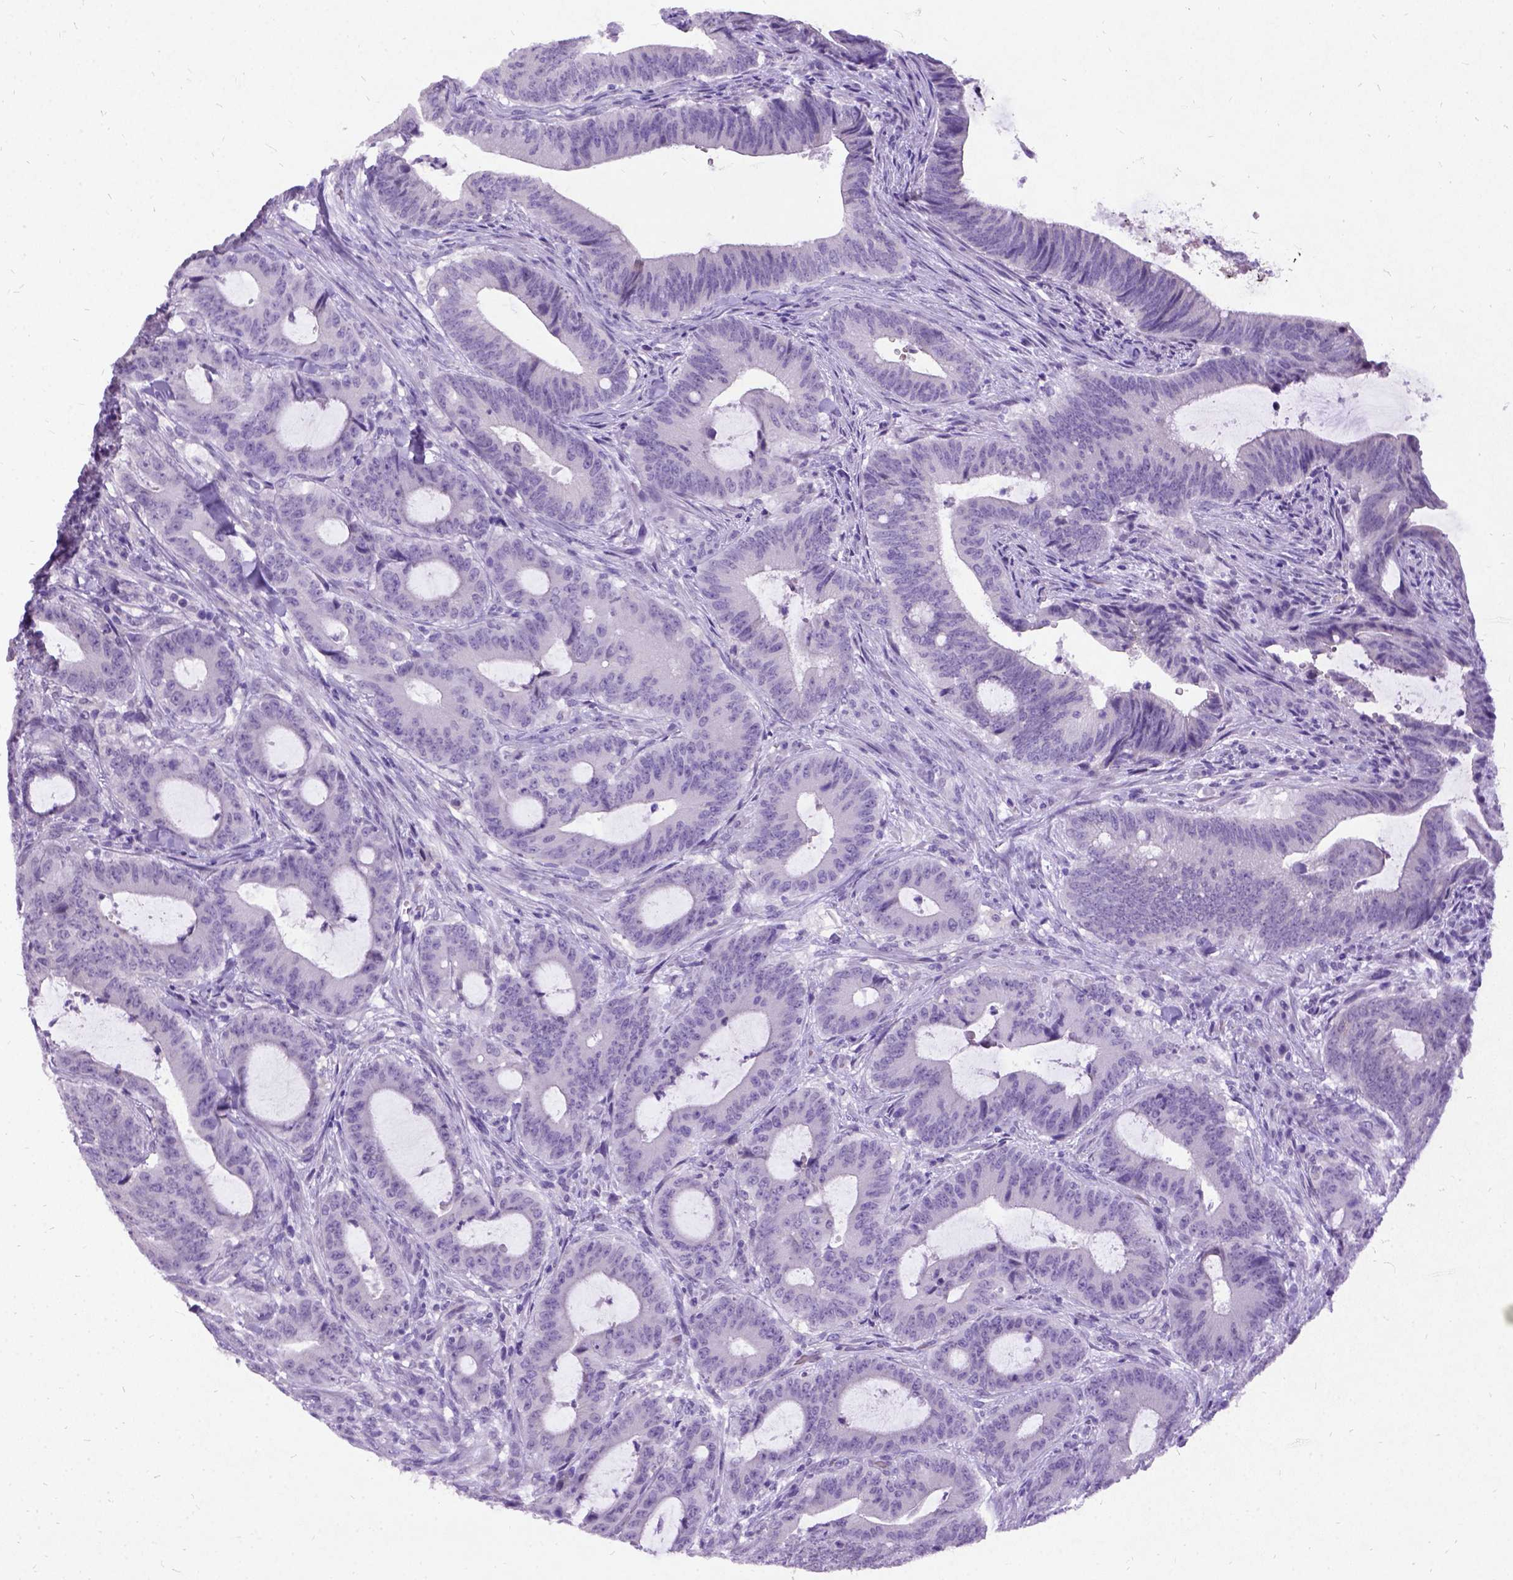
{"staining": {"intensity": "negative", "quantity": "none", "location": "none"}, "tissue": "colorectal cancer", "cell_type": "Tumor cells", "image_type": "cancer", "snomed": [{"axis": "morphology", "description": "Adenocarcinoma, NOS"}, {"axis": "topography", "description": "Colon"}], "caption": "This micrograph is of colorectal cancer (adenocarcinoma) stained with IHC to label a protein in brown with the nuclei are counter-stained blue. There is no expression in tumor cells.", "gene": "NEUROD4", "patient": {"sex": "female", "age": 43}}